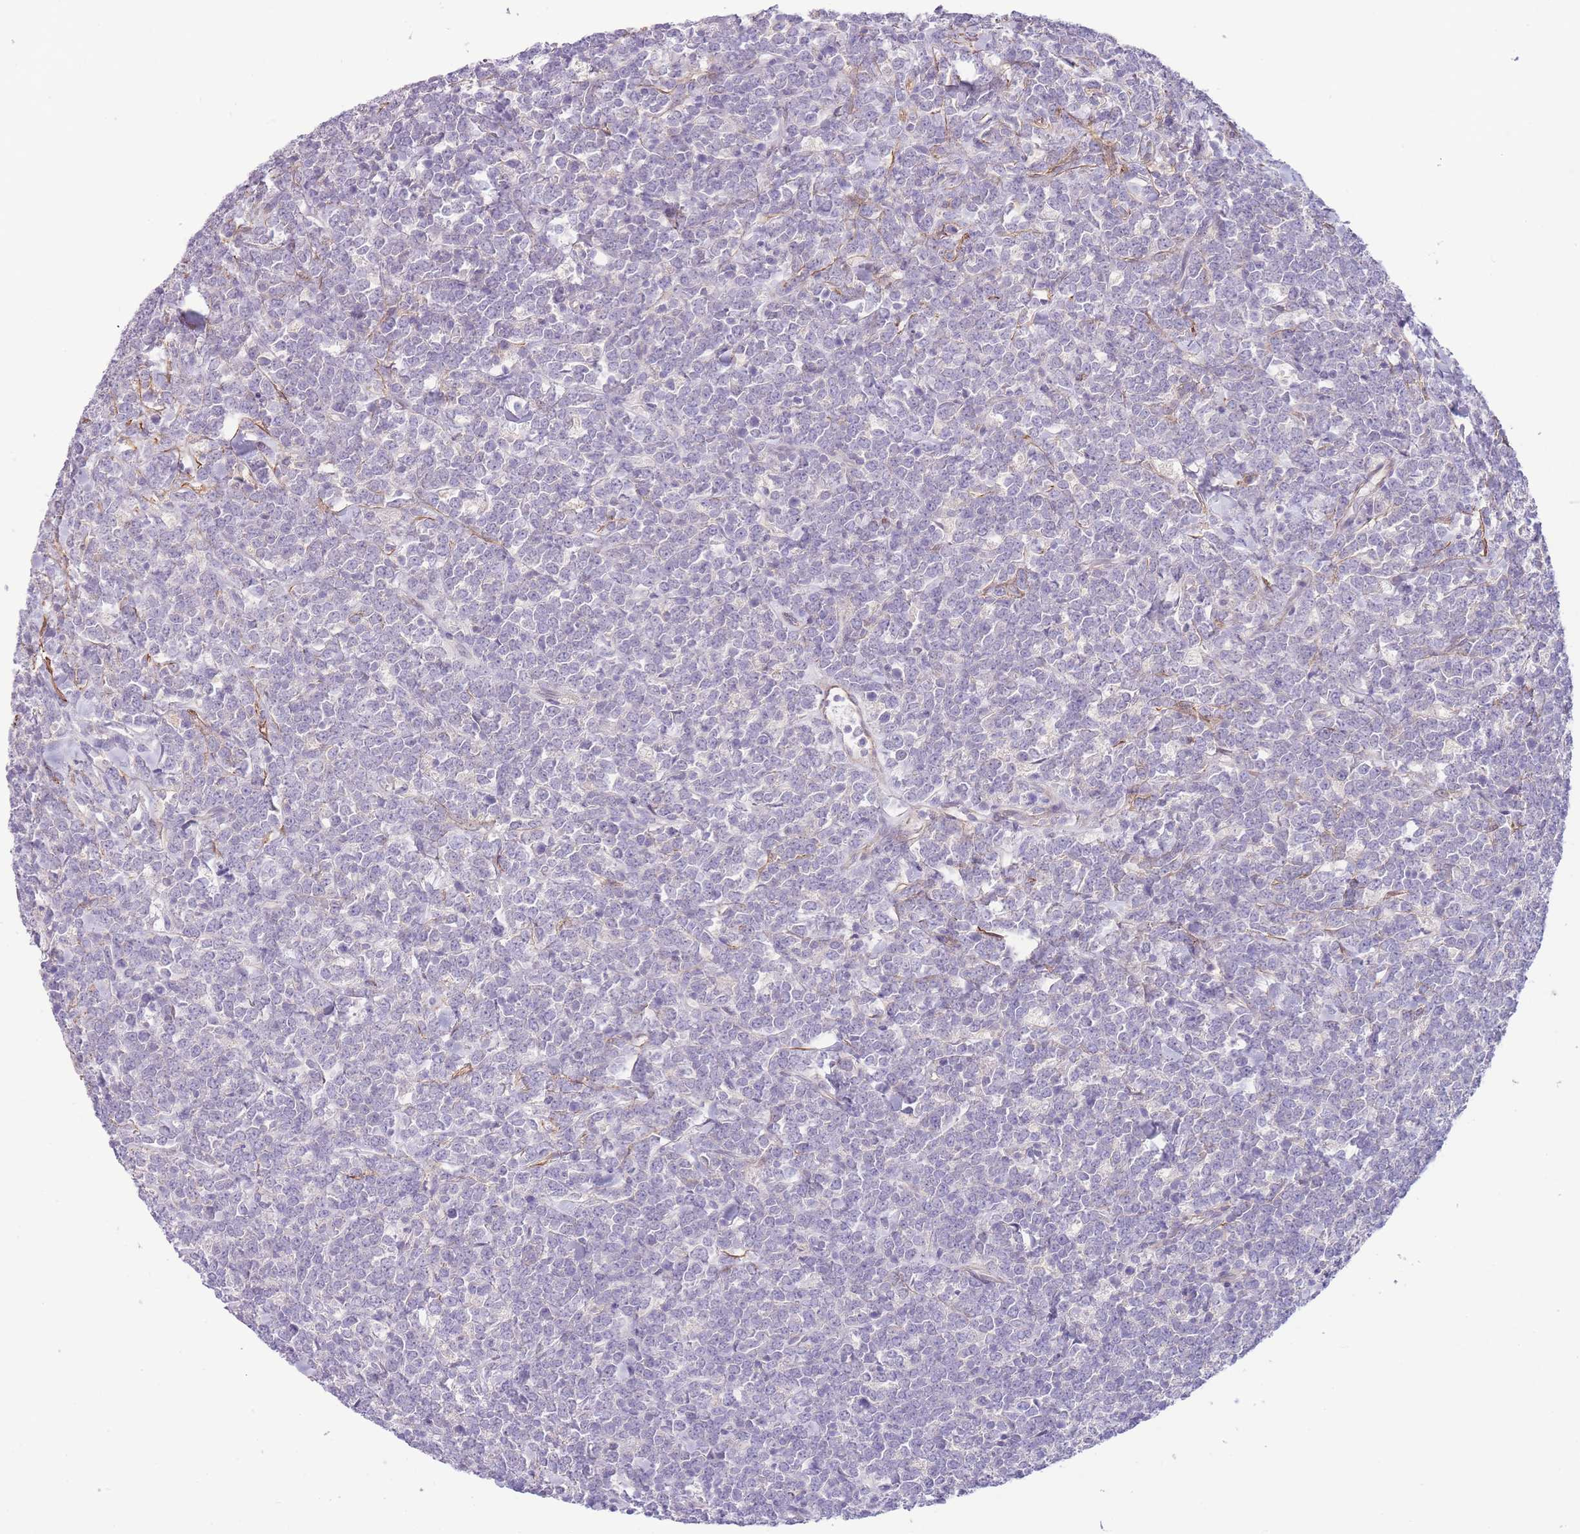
{"staining": {"intensity": "negative", "quantity": "none", "location": "none"}, "tissue": "lymphoma", "cell_type": "Tumor cells", "image_type": "cancer", "snomed": [{"axis": "morphology", "description": "Malignant lymphoma, non-Hodgkin's type, High grade"}, {"axis": "topography", "description": "Small intestine"}], "caption": "The image shows no significant staining in tumor cells of lymphoma.", "gene": "FAM124A", "patient": {"sex": "male", "age": 8}}